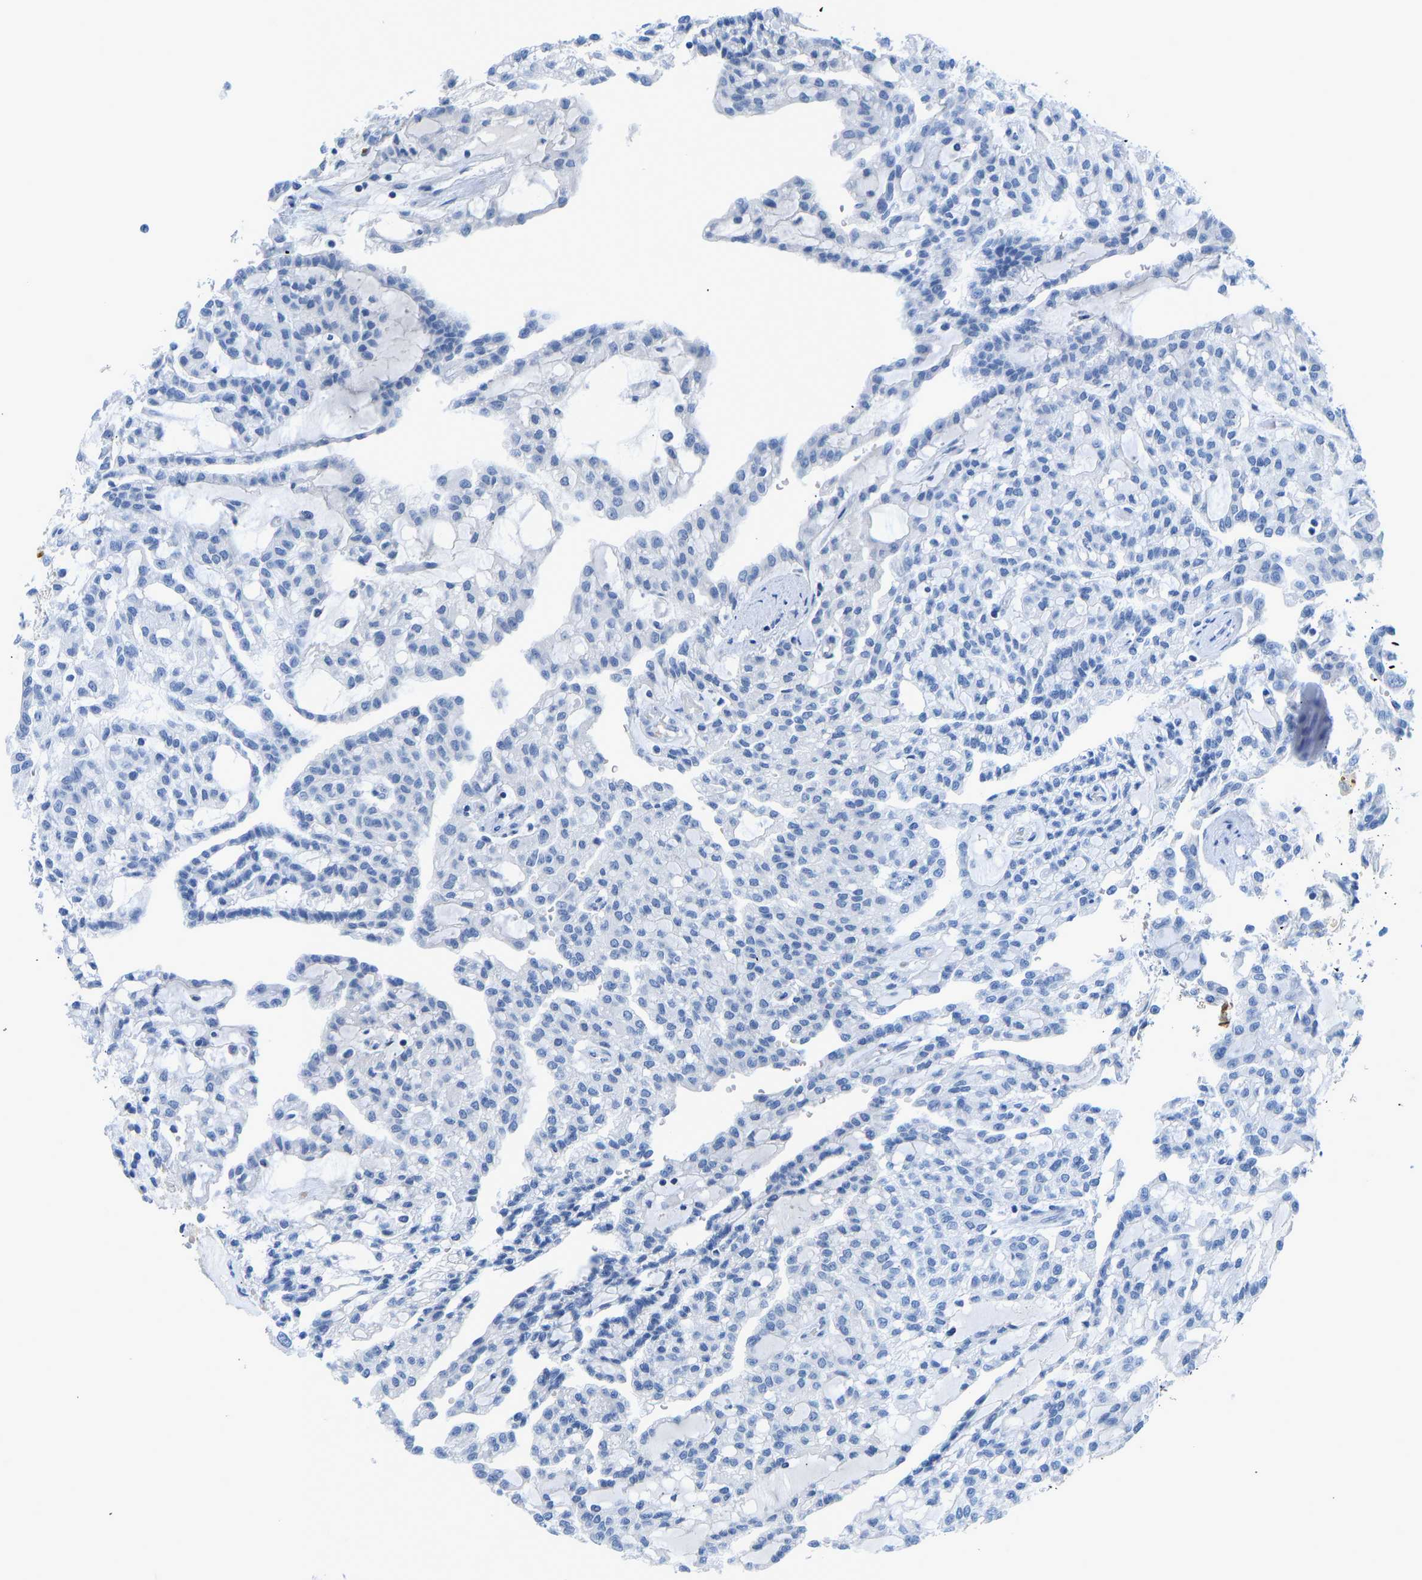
{"staining": {"intensity": "negative", "quantity": "none", "location": "none"}, "tissue": "renal cancer", "cell_type": "Tumor cells", "image_type": "cancer", "snomed": [{"axis": "morphology", "description": "Adenocarcinoma, NOS"}, {"axis": "topography", "description": "Kidney"}], "caption": "An IHC micrograph of renal adenocarcinoma is shown. There is no staining in tumor cells of renal adenocarcinoma.", "gene": "TXNDC2", "patient": {"sex": "male", "age": 63}}